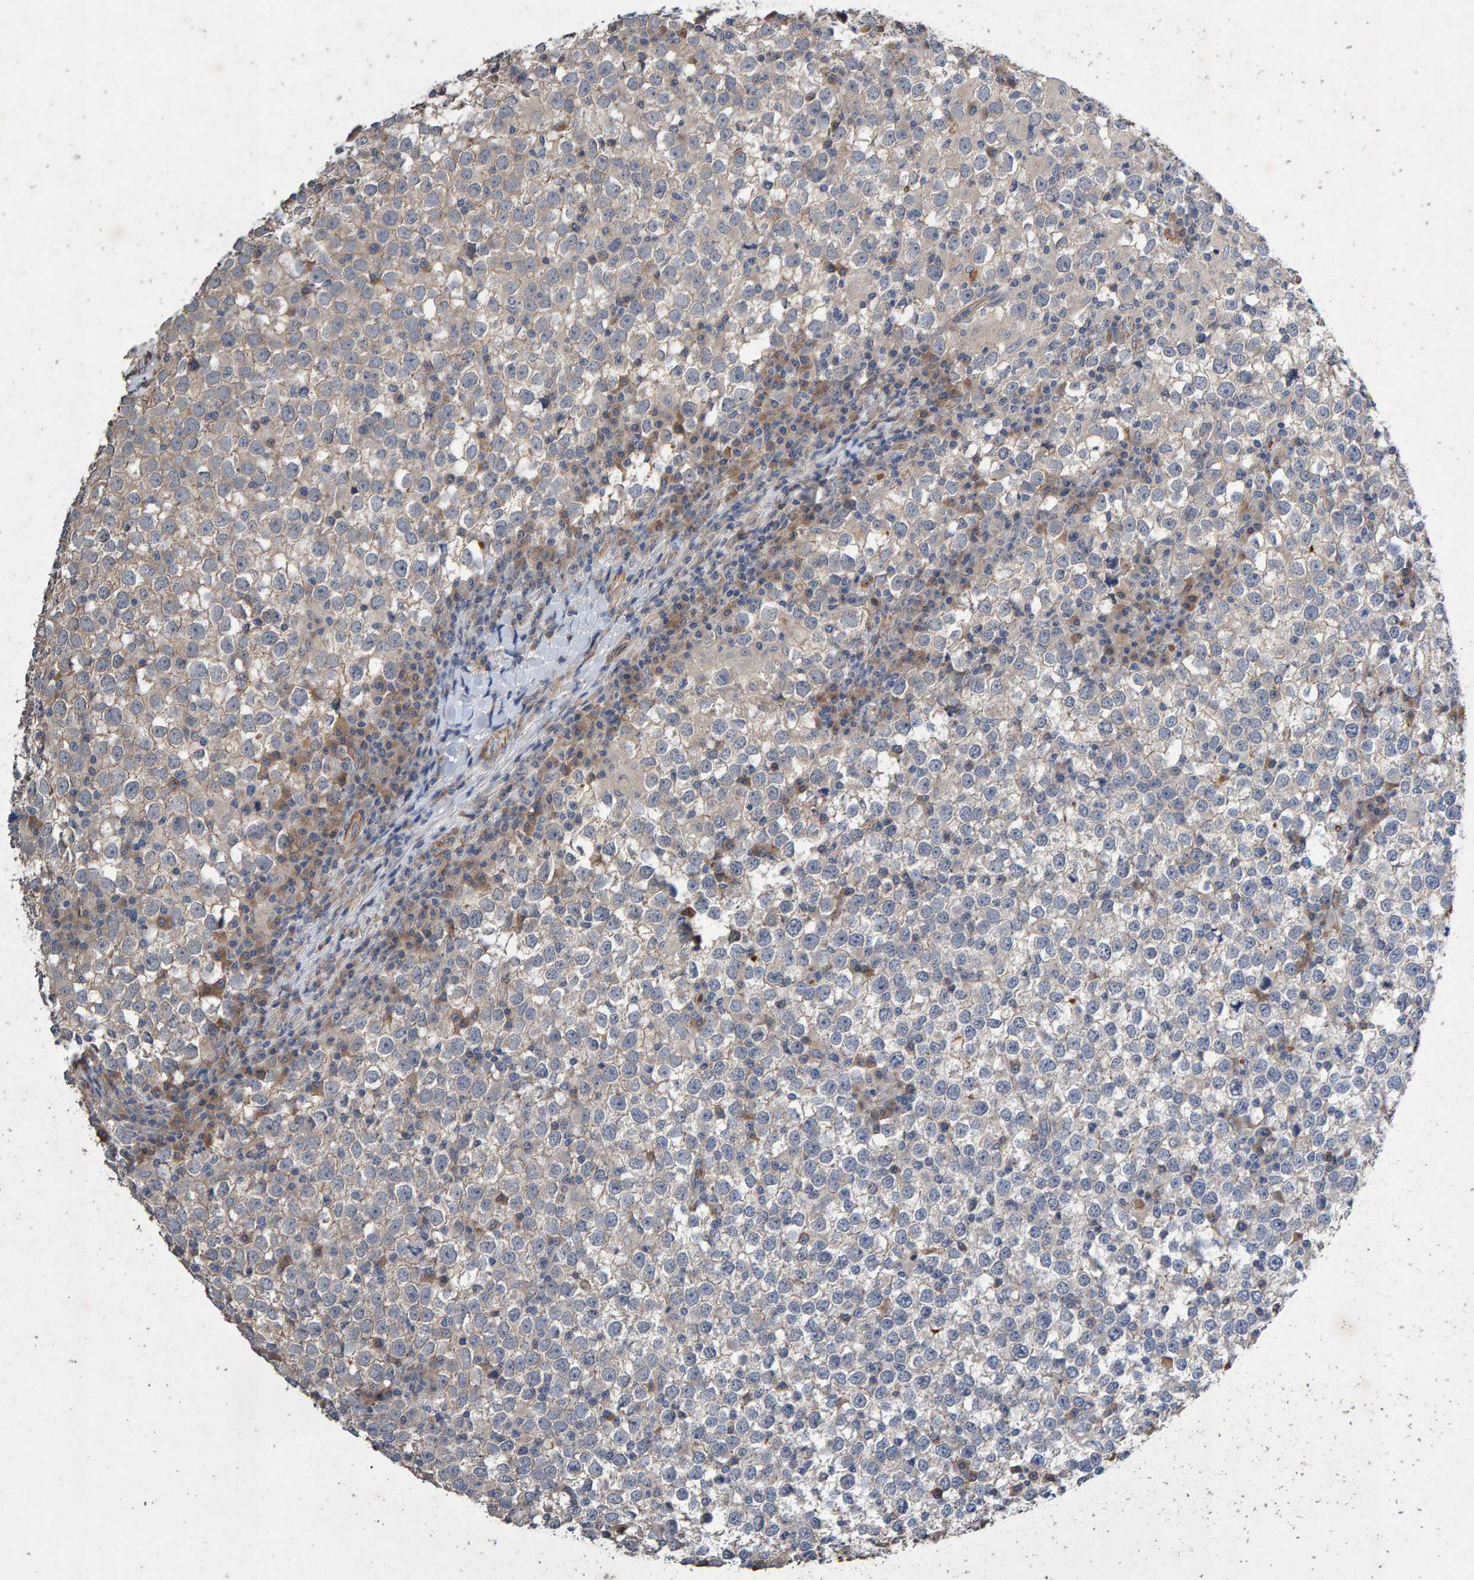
{"staining": {"intensity": "negative", "quantity": "none", "location": "none"}, "tissue": "testis cancer", "cell_type": "Tumor cells", "image_type": "cancer", "snomed": [{"axis": "morphology", "description": "Seminoma, NOS"}, {"axis": "topography", "description": "Testis"}], "caption": "The immunohistochemistry (IHC) image has no significant positivity in tumor cells of testis cancer (seminoma) tissue. (DAB (3,3'-diaminobenzidine) immunohistochemistry (IHC) with hematoxylin counter stain).", "gene": "EFR3A", "patient": {"sex": "male", "age": 65}}